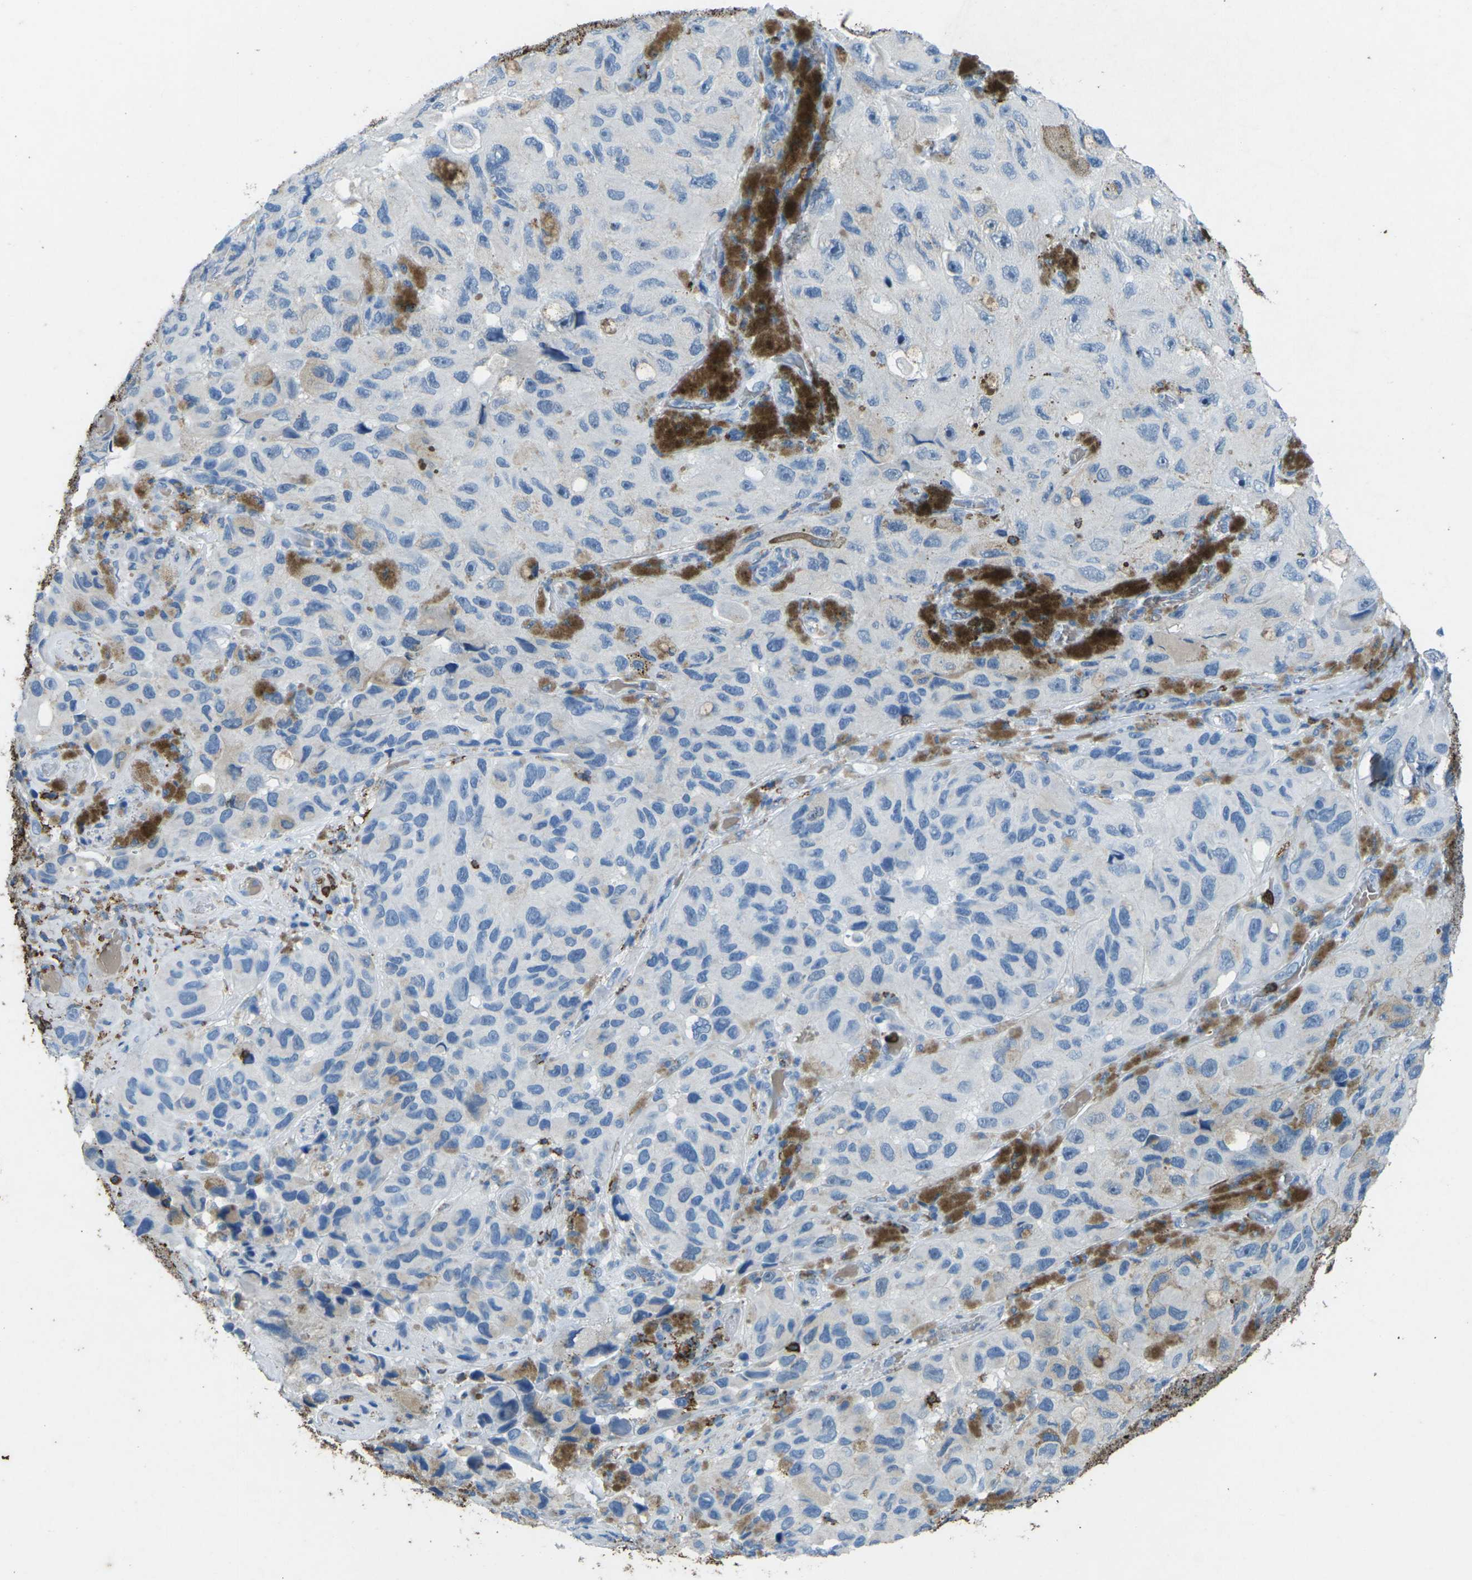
{"staining": {"intensity": "negative", "quantity": "none", "location": "none"}, "tissue": "melanoma", "cell_type": "Tumor cells", "image_type": "cancer", "snomed": [{"axis": "morphology", "description": "Malignant melanoma, NOS"}, {"axis": "topography", "description": "Skin"}], "caption": "Human melanoma stained for a protein using immunohistochemistry demonstrates no staining in tumor cells.", "gene": "CTAGE1", "patient": {"sex": "female", "age": 73}}